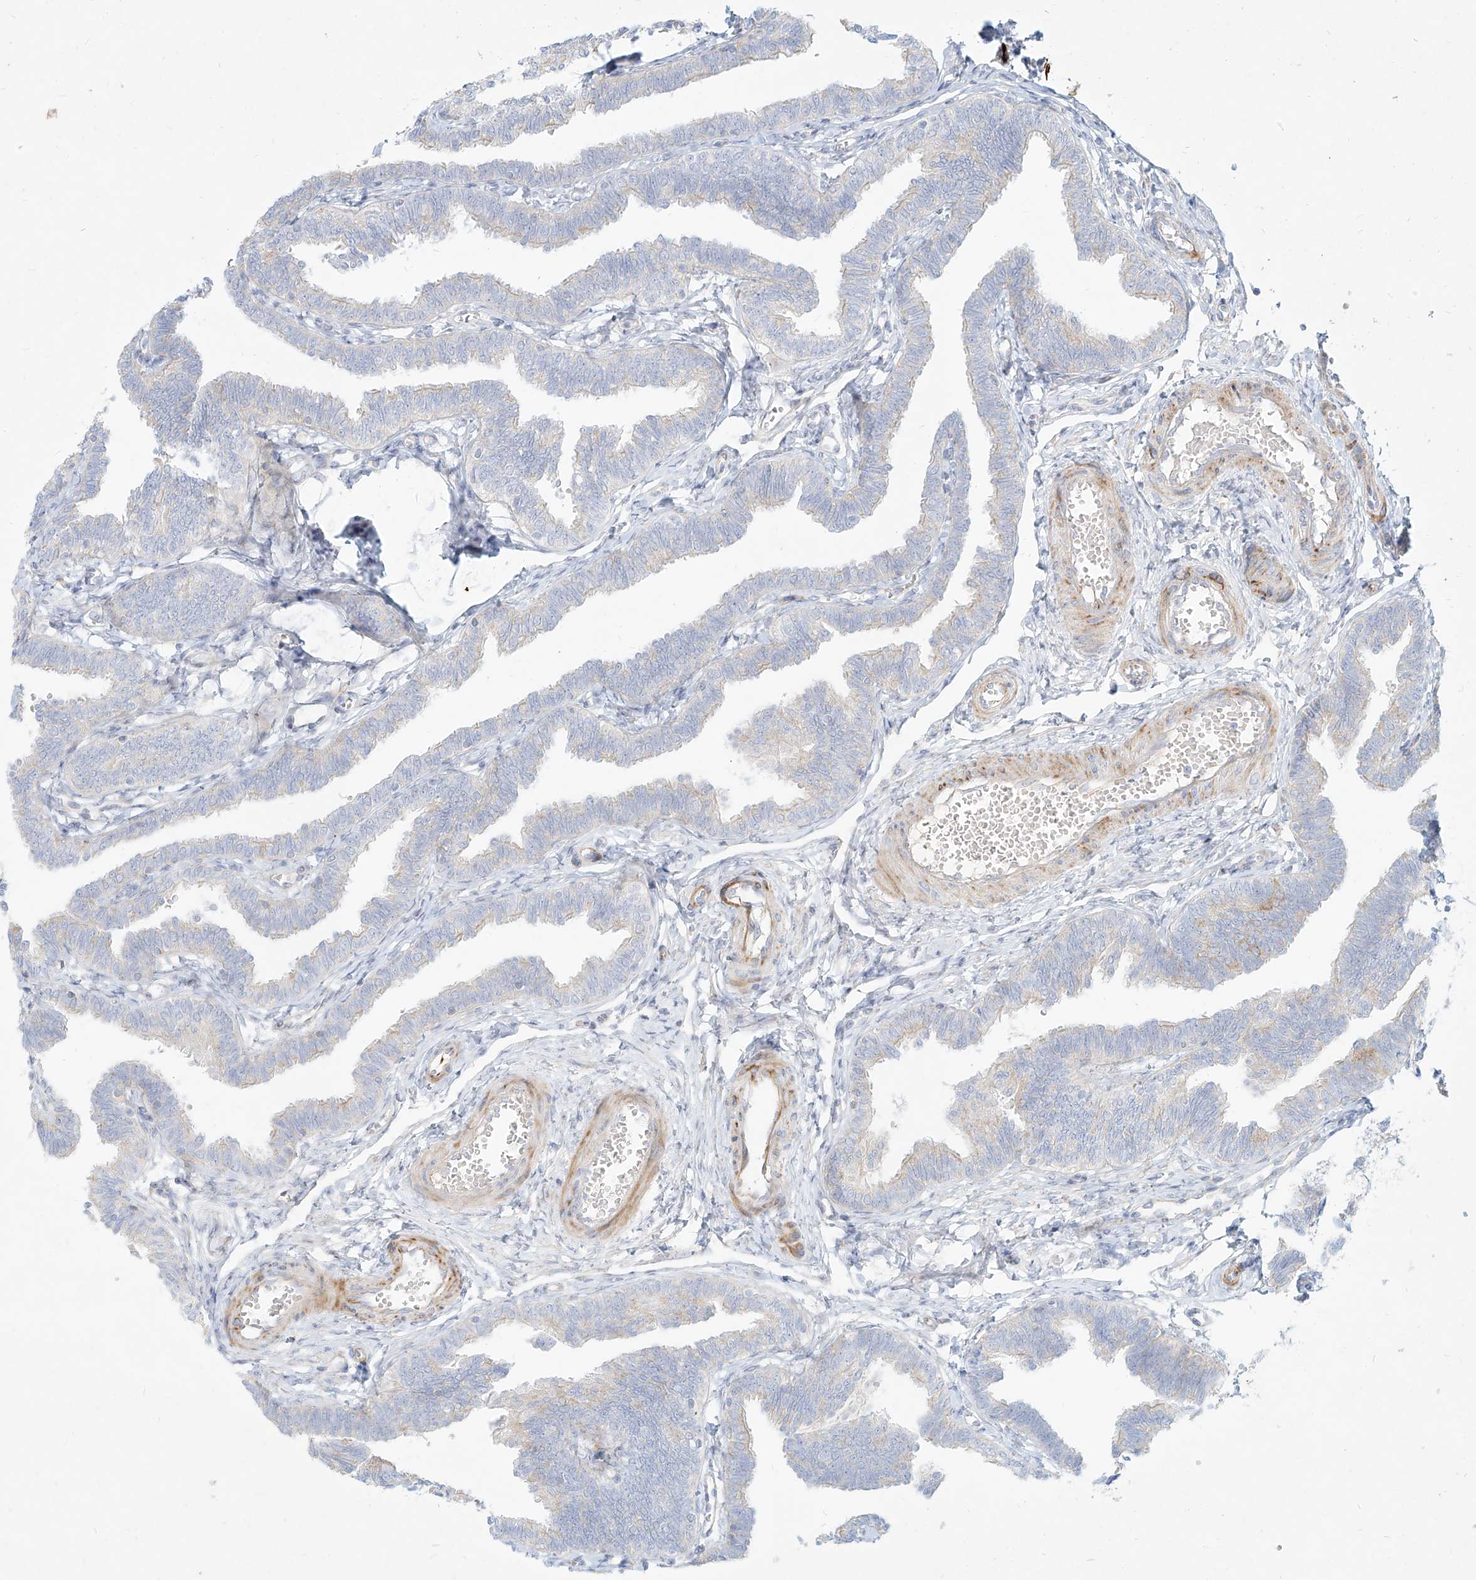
{"staining": {"intensity": "negative", "quantity": "none", "location": "none"}, "tissue": "fallopian tube", "cell_type": "Glandular cells", "image_type": "normal", "snomed": [{"axis": "morphology", "description": "Normal tissue, NOS"}, {"axis": "topography", "description": "Fallopian tube"}, {"axis": "topography", "description": "Ovary"}], "caption": "This is an IHC histopathology image of normal human fallopian tube. There is no positivity in glandular cells.", "gene": "MTX2", "patient": {"sex": "female", "age": 23}}